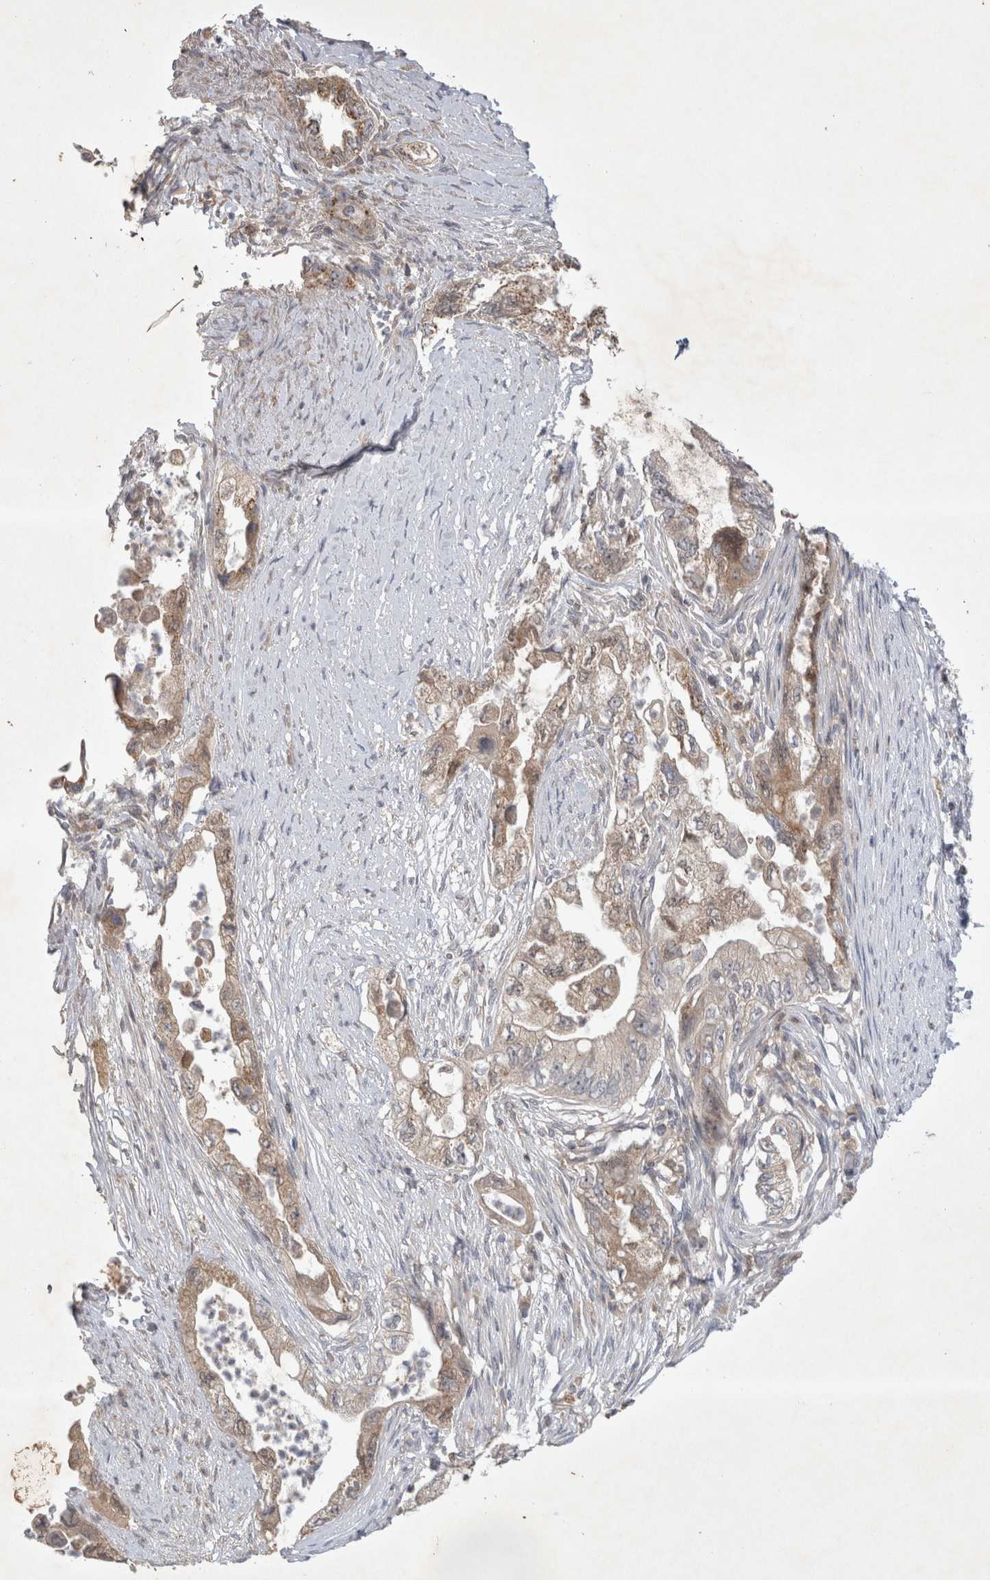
{"staining": {"intensity": "weak", "quantity": ">75%", "location": "cytoplasmic/membranous"}, "tissue": "pancreatic cancer", "cell_type": "Tumor cells", "image_type": "cancer", "snomed": [{"axis": "morphology", "description": "Adenocarcinoma, NOS"}, {"axis": "topography", "description": "Pancreas"}], "caption": "A photomicrograph showing weak cytoplasmic/membranous positivity in approximately >75% of tumor cells in pancreatic adenocarcinoma, as visualized by brown immunohistochemical staining.", "gene": "SRD5A3", "patient": {"sex": "female", "age": 73}}